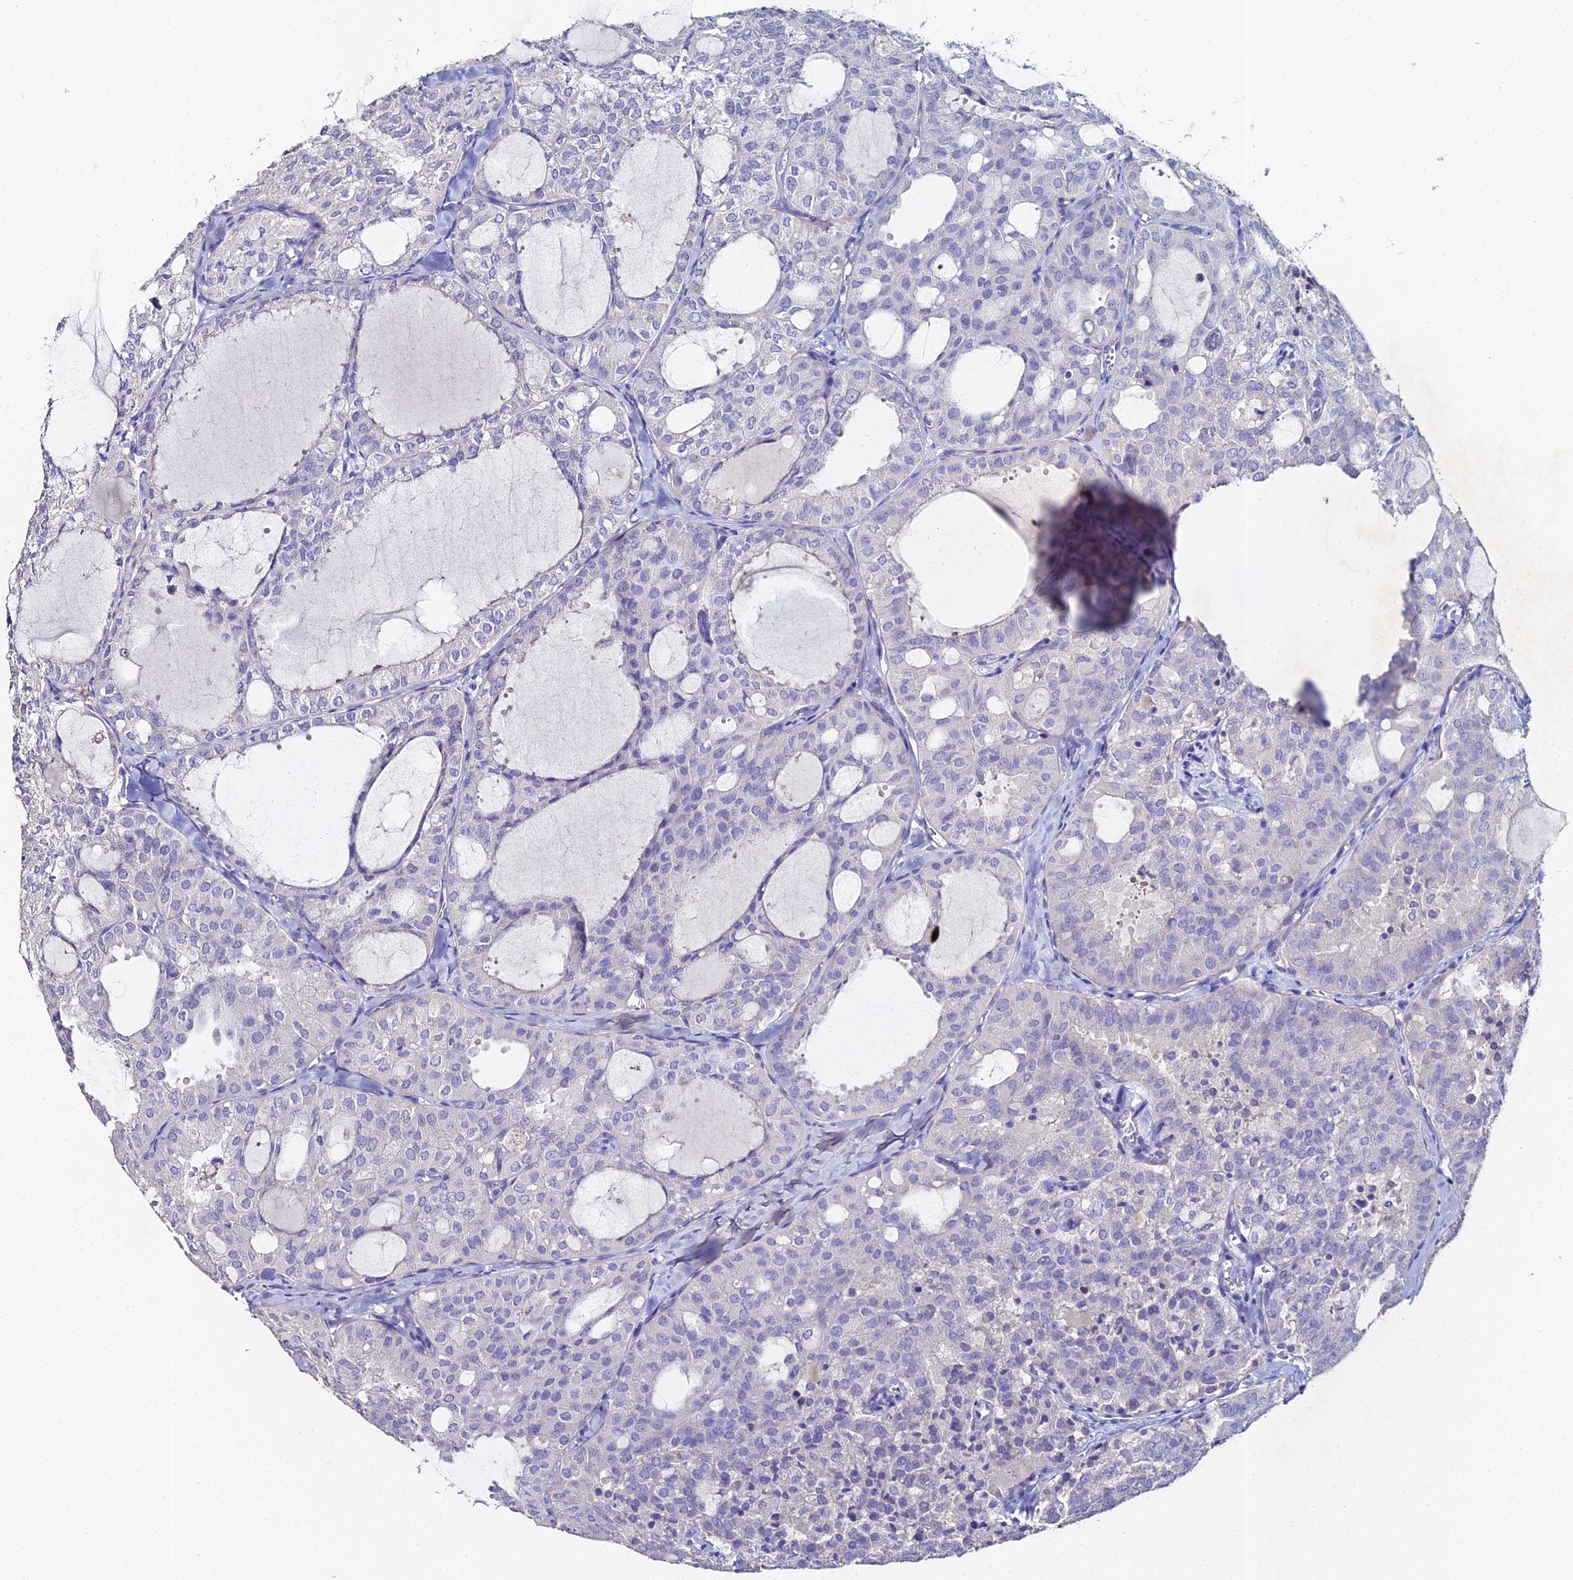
{"staining": {"intensity": "negative", "quantity": "none", "location": "none"}, "tissue": "thyroid cancer", "cell_type": "Tumor cells", "image_type": "cancer", "snomed": [{"axis": "morphology", "description": "Follicular adenoma carcinoma, NOS"}, {"axis": "topography", "description": "Thyroid gland"}], "caption": "Tumor cells show no significant staining in thyroid cancer (follicular adenoma carcinoma).", "gene": "ESRRG", "patient": {"sex": "male", "age": 75}}